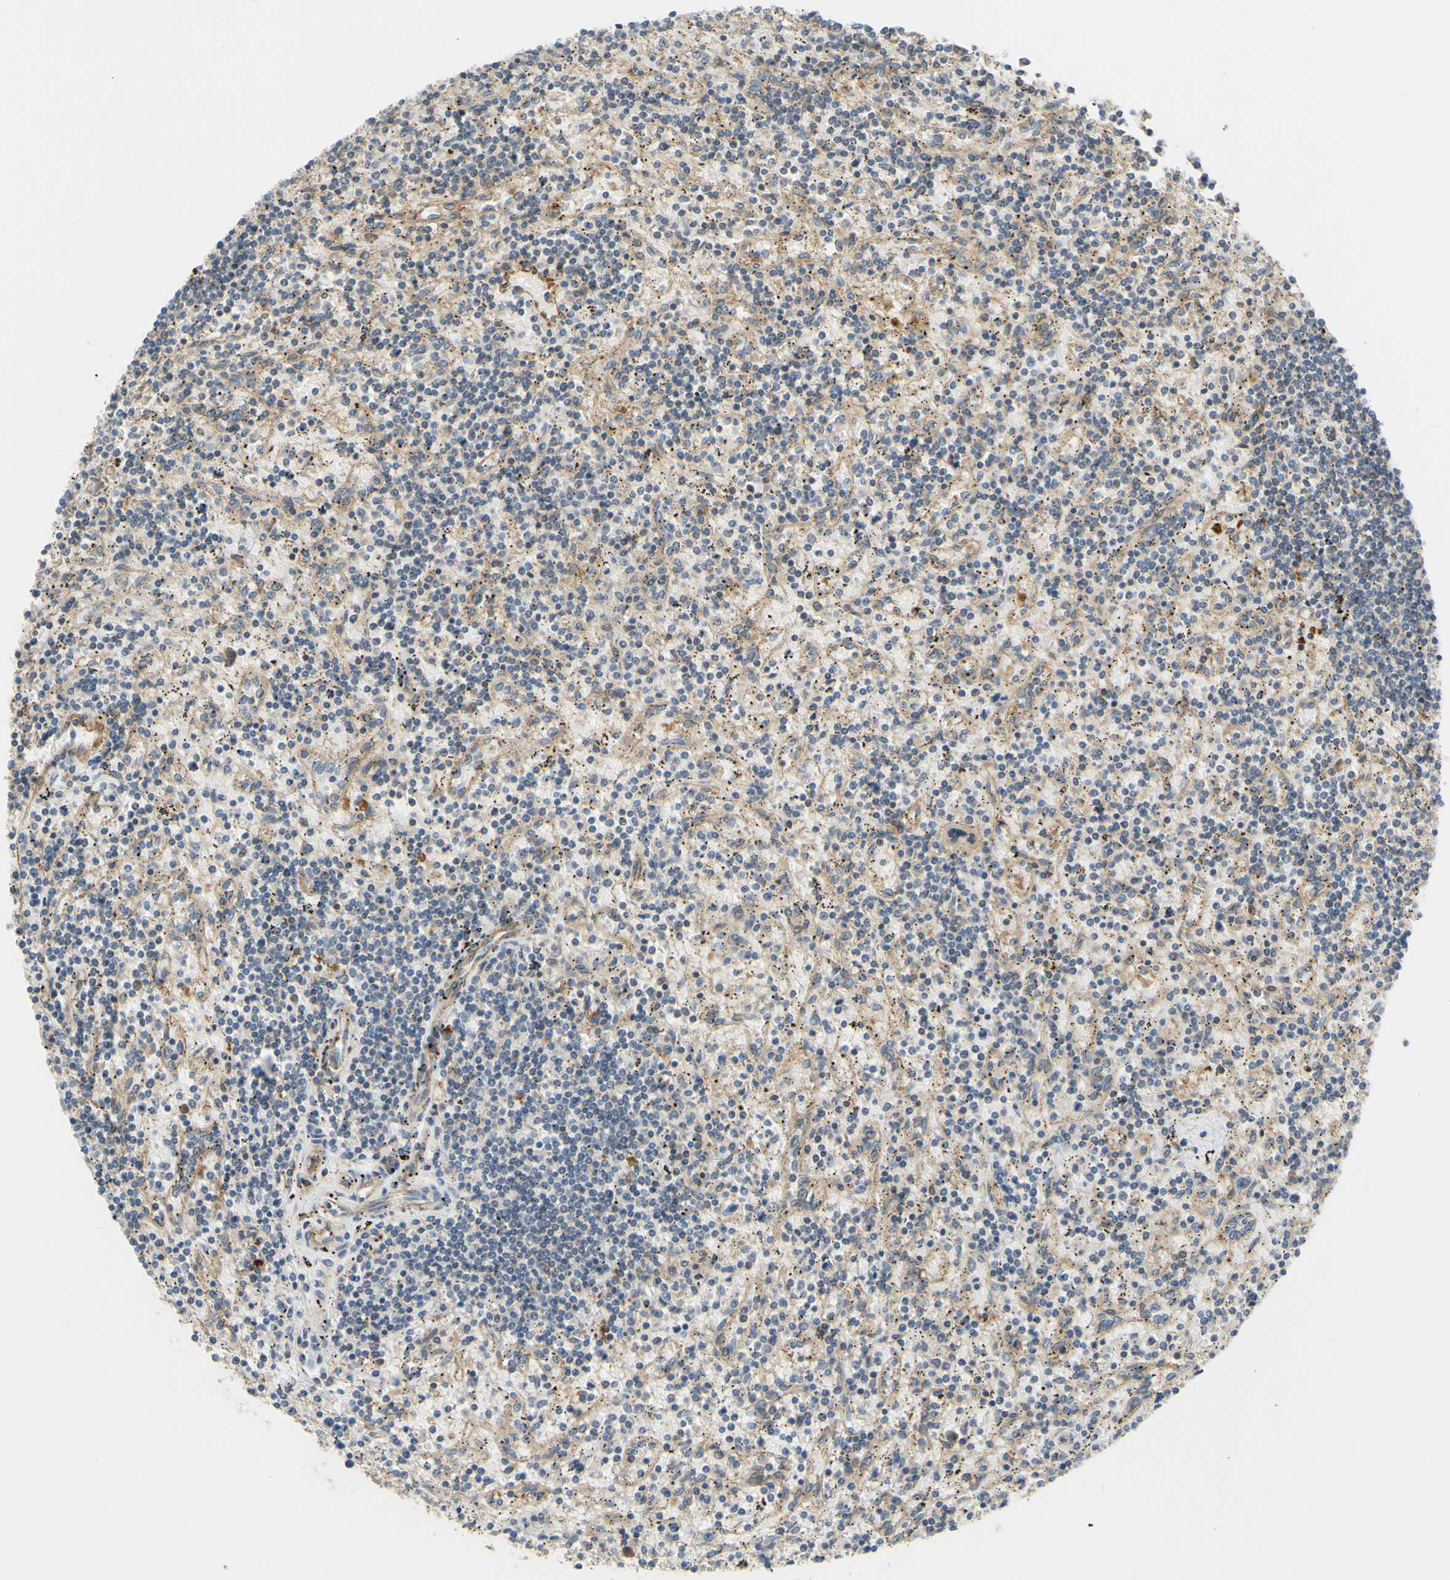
{"staining": {"intensity": "negative", "quantity": "none", "location": "none"}, "tissue": "lymphoma", "cell_type": "Tumor cells", "image_type": "cancer", "snomed": [{"axis": "morphology", "description": "Malignant lymphoma, non-Hodgkin's type, Low grade"}, {"axis": "topography", "description": "Spleen"}], "caption": "A high-resolution histopathology image shows immunohistochemistry (IHC) staining of lymphoma, which demonstrates no significant staining in tumor cells.", "gene": "PRAF2", "patient": {"sex": "male", "age": 76}}